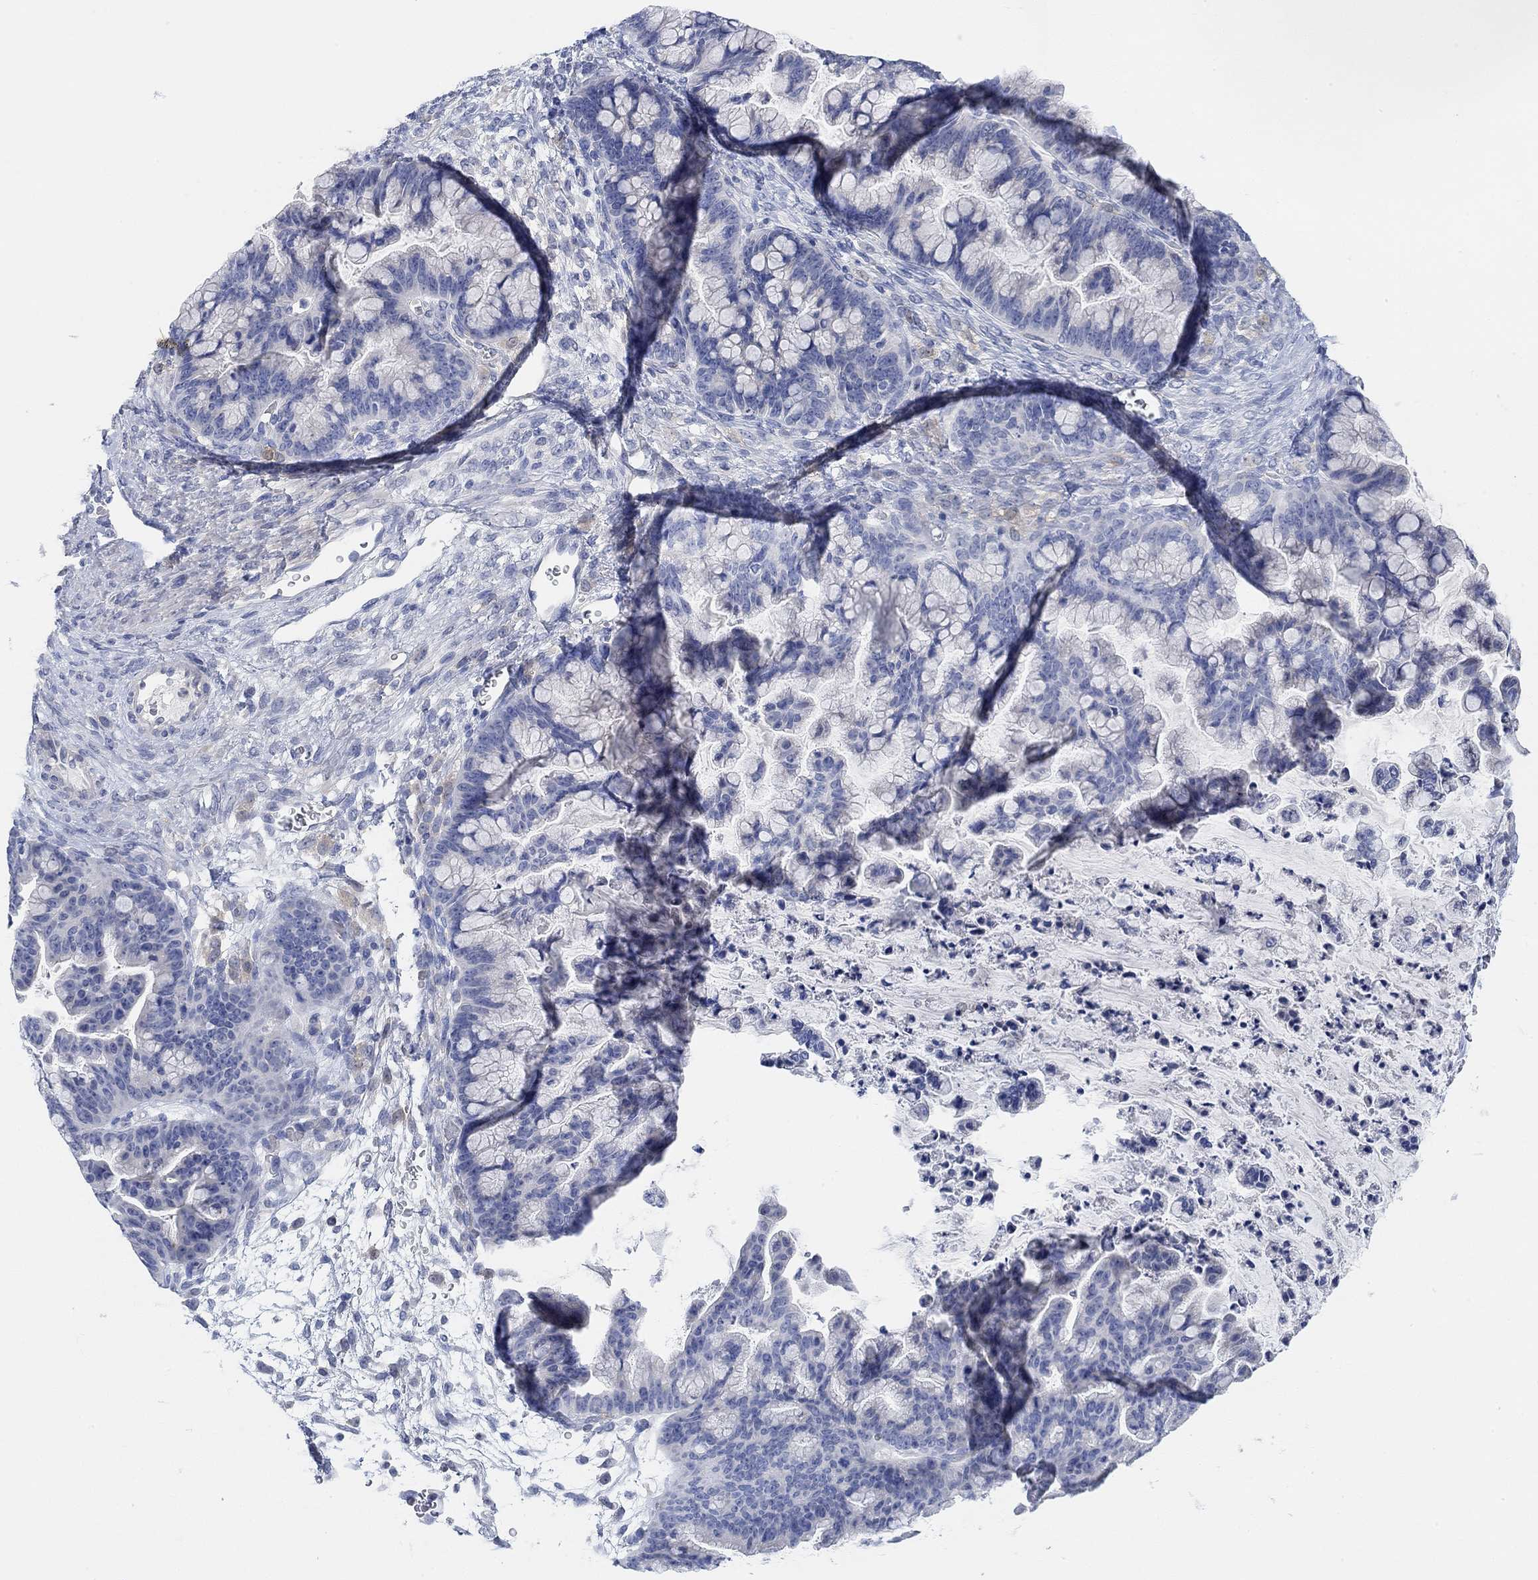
{"staining": {"intensity": "negative", "quantity": "none", "location": "none"}, "tissue": "ovarian cancer", "cell_type": "Tumor cells", "image_type": "cancer", "snomed": [{"axis": "morphology", "description": "Cystadenocarcinoma, mucinous, NOS"}, {"axis": "topography", "description": "Ovary"}], "caption": "Immunohistochemical staining of ovarian cancer exhibits no significant staining in tumor cells.", "gene": "VAT1L", "patient": {"sex": "female", "age": 67}}